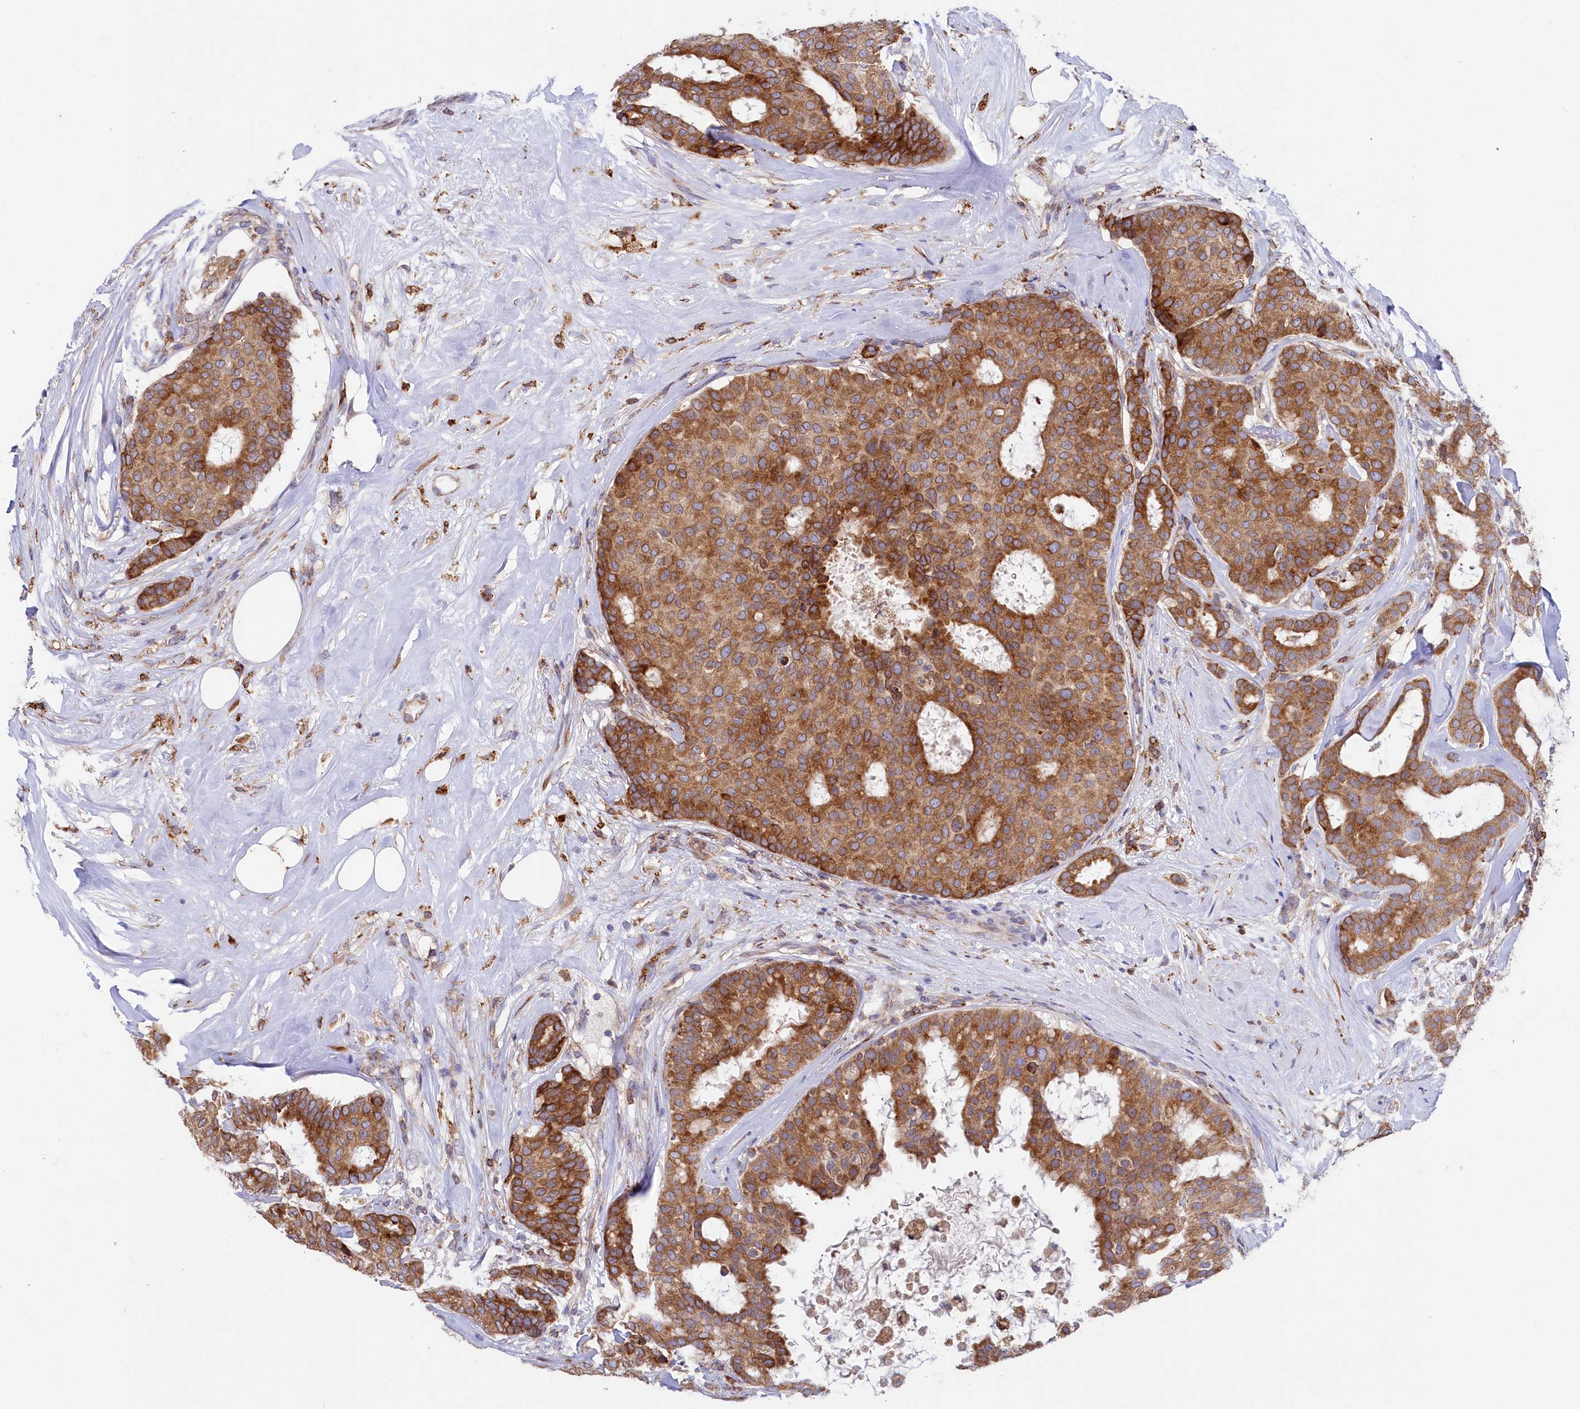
{"staining": {"intensity": "strong", "quantity": ">75%", "location": "cytoplasmic/membranous"}, "tissue": "breast cancer", "cell_type": "Tumor cells", "image_type": "cancer", "snomed": [{"axis": "morphology", "description": "Duct carcinoma"}, {"axis": "topography", "description": "Breast"}], "caption": "Immunohistochemical staining of human breast cancer demonstrates strong cytoplasmic/membranous protein staining in approximately >75% of tumor cells.", "gene": "CHID1", "patient": {"sex": "female", "age": 75}}